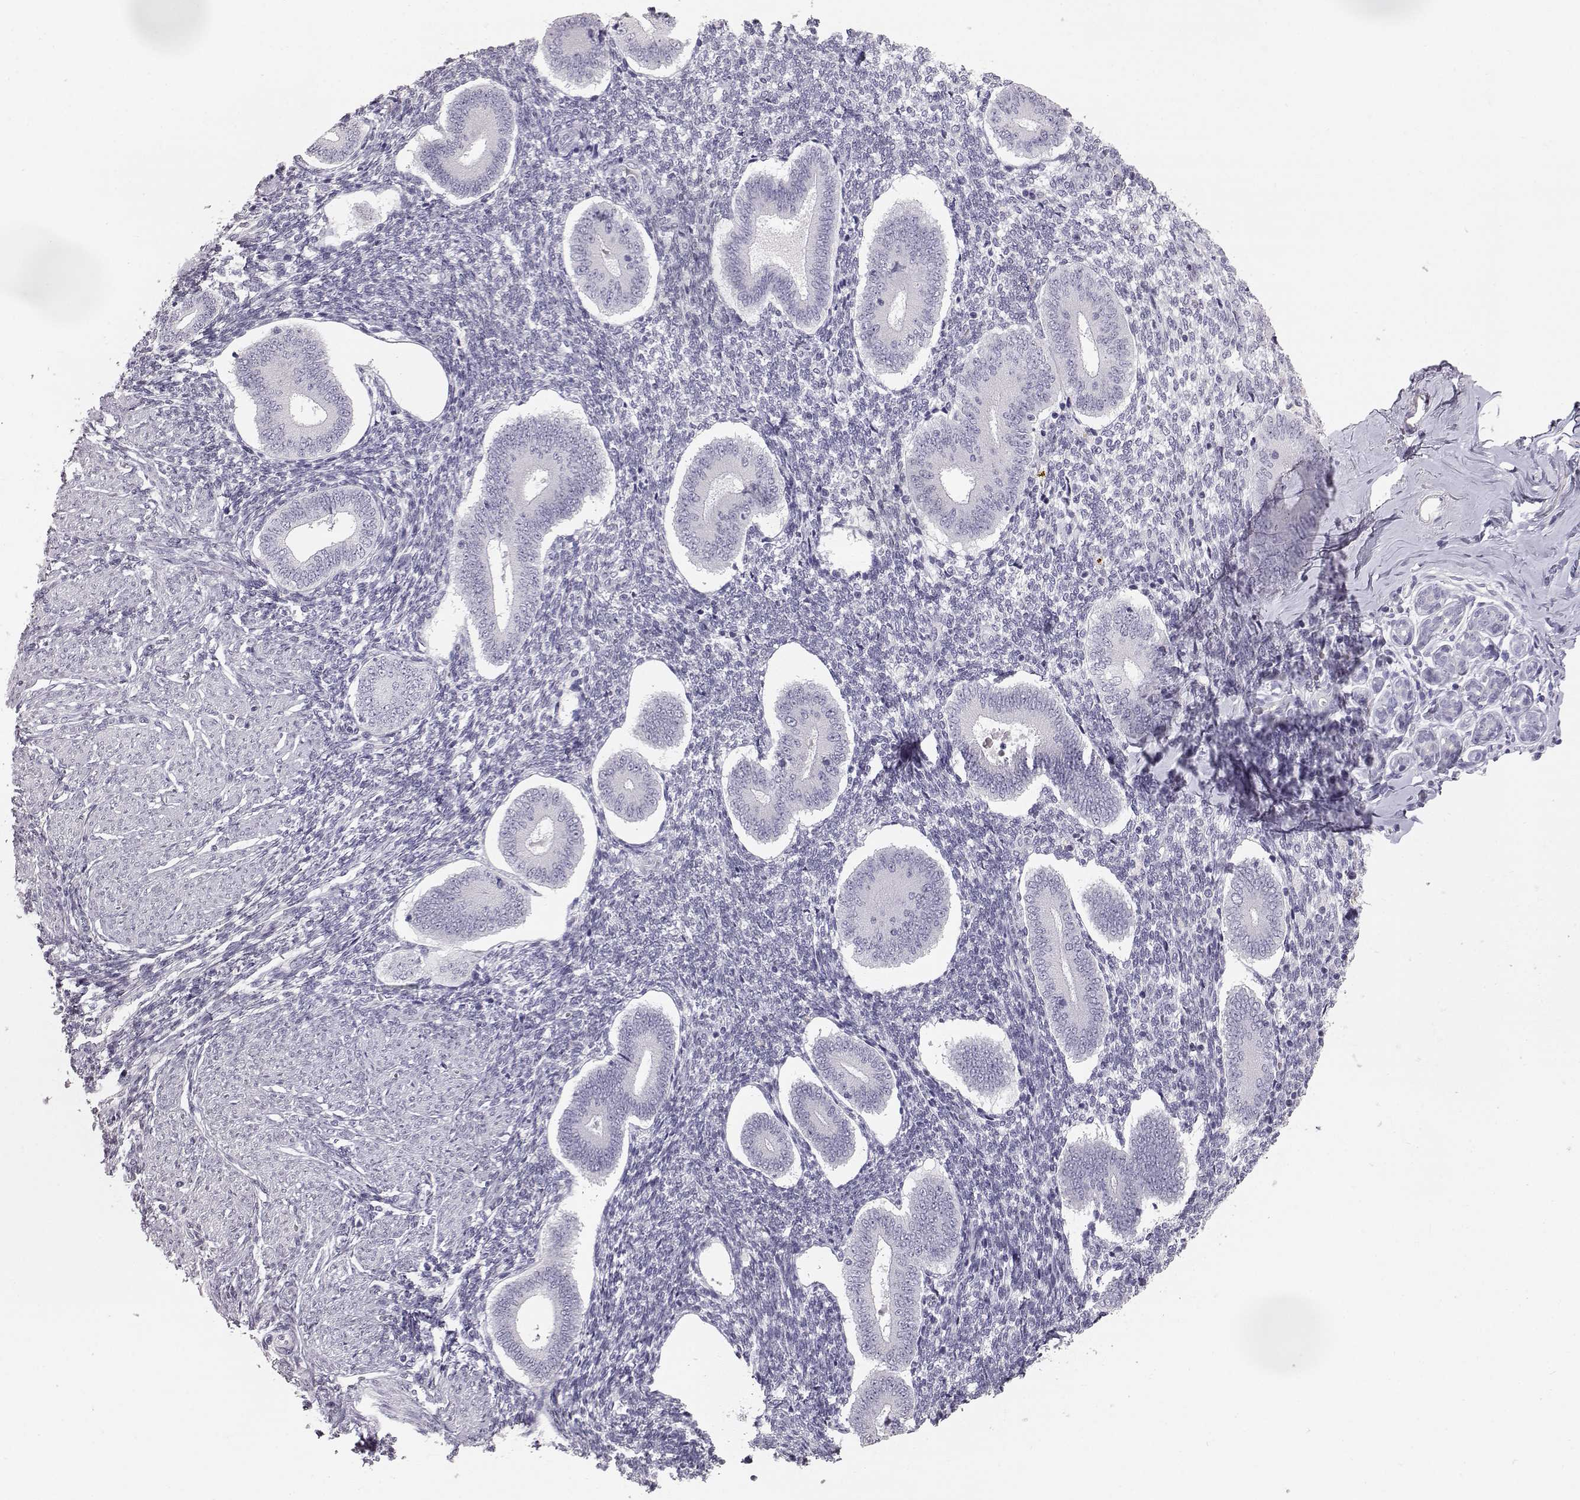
{"staining": {"intensity": "negative", "quantity": "none", "location": "none"}, "tissue": "endometrium", "cell_type": "Cells in endometrial stroma", "image_type": "normal", "snomed": [{"axis": "morphology", "description": "Normal tissue, NOS"}, {"axis": "topography", "description": "Endometrium"}], "caption": "Immunohistochemical staining of unremarkable human endometrium reveals no significant staining in cells in endometrial stroma.", "gene": "KRT31", "patient": {"sex": "female", "age": 40}}